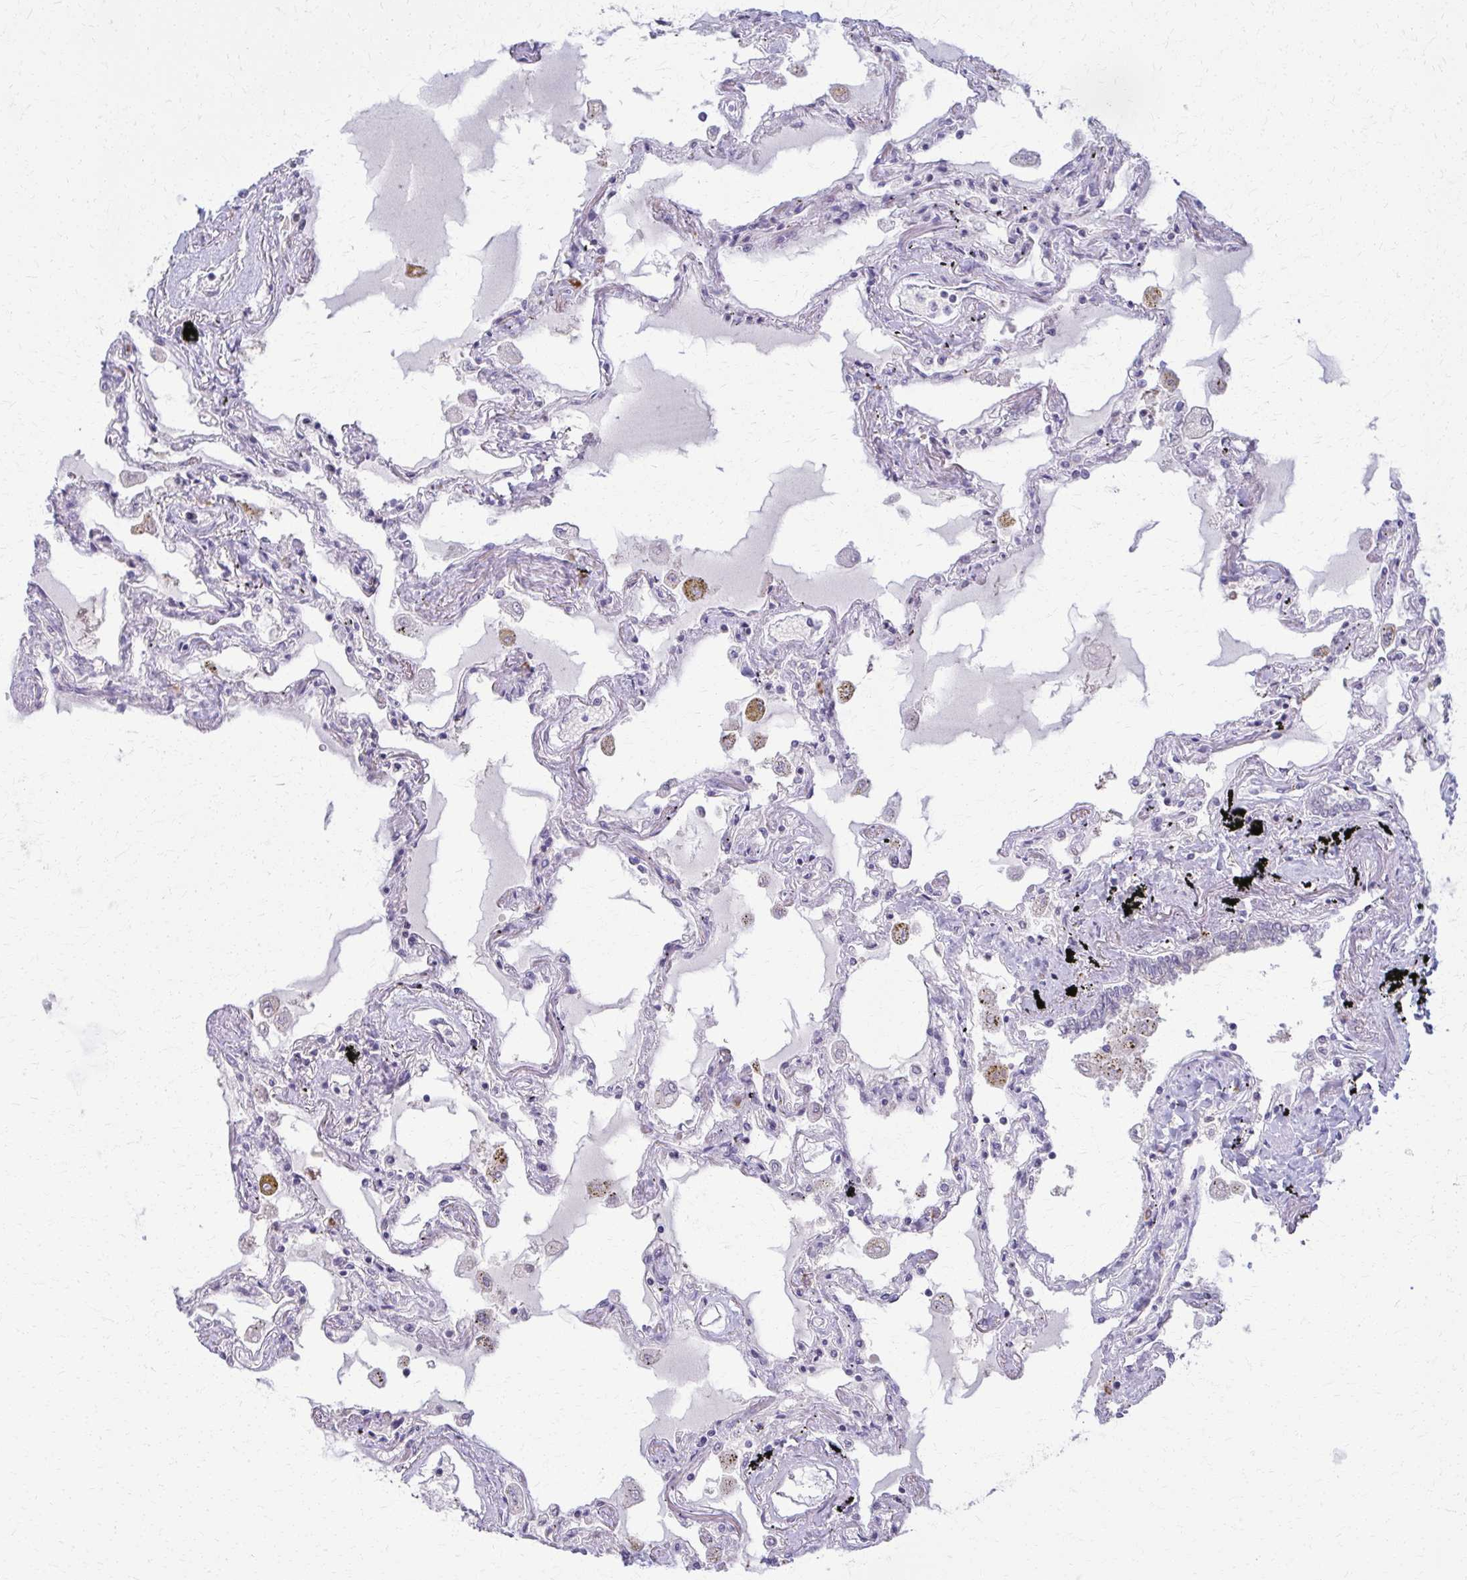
{"staining": {"intensity": "negative", "quantity": "none", "location": "none"}, "tissue": "lung", "cell_type": "Alveolar cells", "image_type": "normal", "snomed": [{"axis": "morphology", "description": "Normal tissue, NOS"}, {"axis": "morphology", "description": "Adenocarcinoma, NOS"}, {"axis": "topography", "description": "Cartilage tissue"}, {"axis": "topography", "description": "Lung"}], "caption": "This is an immunohistochemistry (IHC) micrograph of benign human lung. There is no positivity in alveolar cells.", "gene": "ENSG00000275249", "patient": {"sex": "female", "age": 67}}